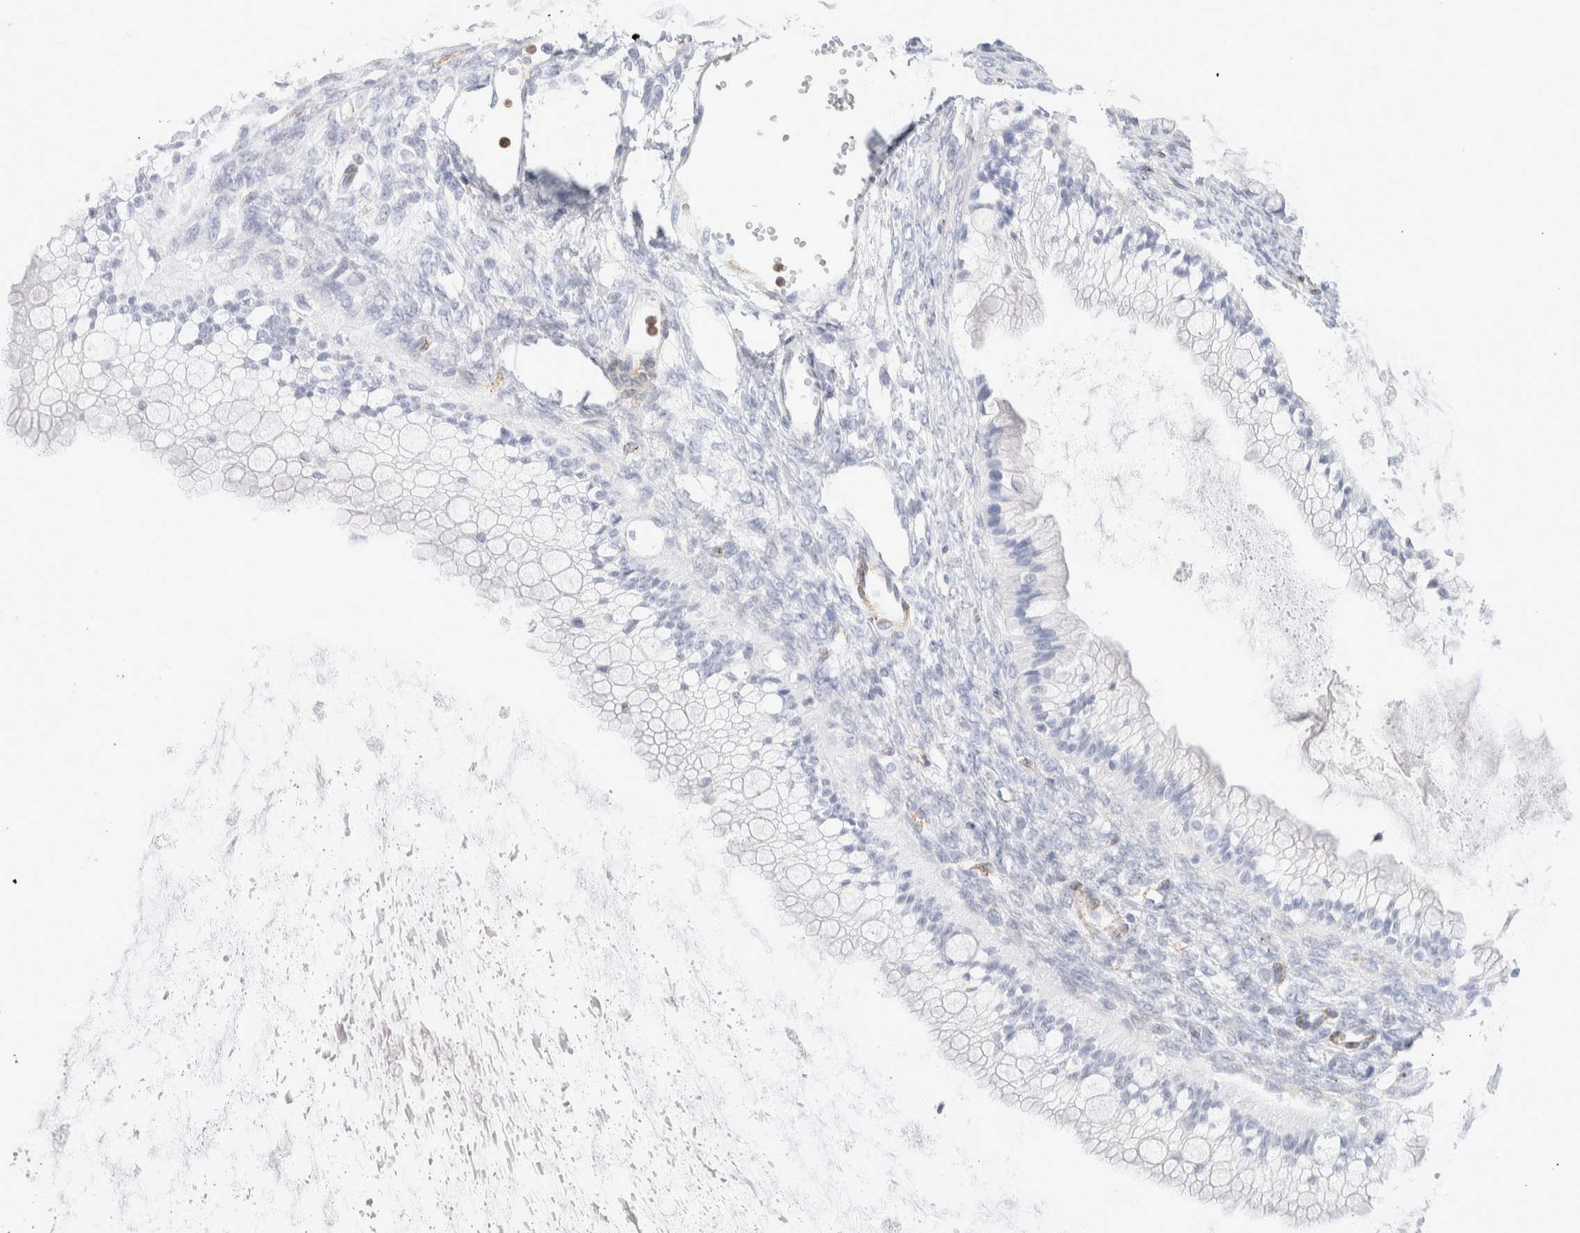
{"staining": {"intensity": "negative", "quantity": "none", "location": "none"}, "tissue": "ovarian cancer", "cell_type": "Tumor cells", "image_type": "cancer", "snomed": [{"axis": "morphology", "description": "Cystadenocarcinoma, mucinous, NOS"}, {"axis": "topography", "description": "Ovary"}], "caption": "A histopathology image of human ovarian cancer is negative for staining in tumor cells.", "gene": "SEPTIN4", "patient": {"sex": "female", "age": 57}}